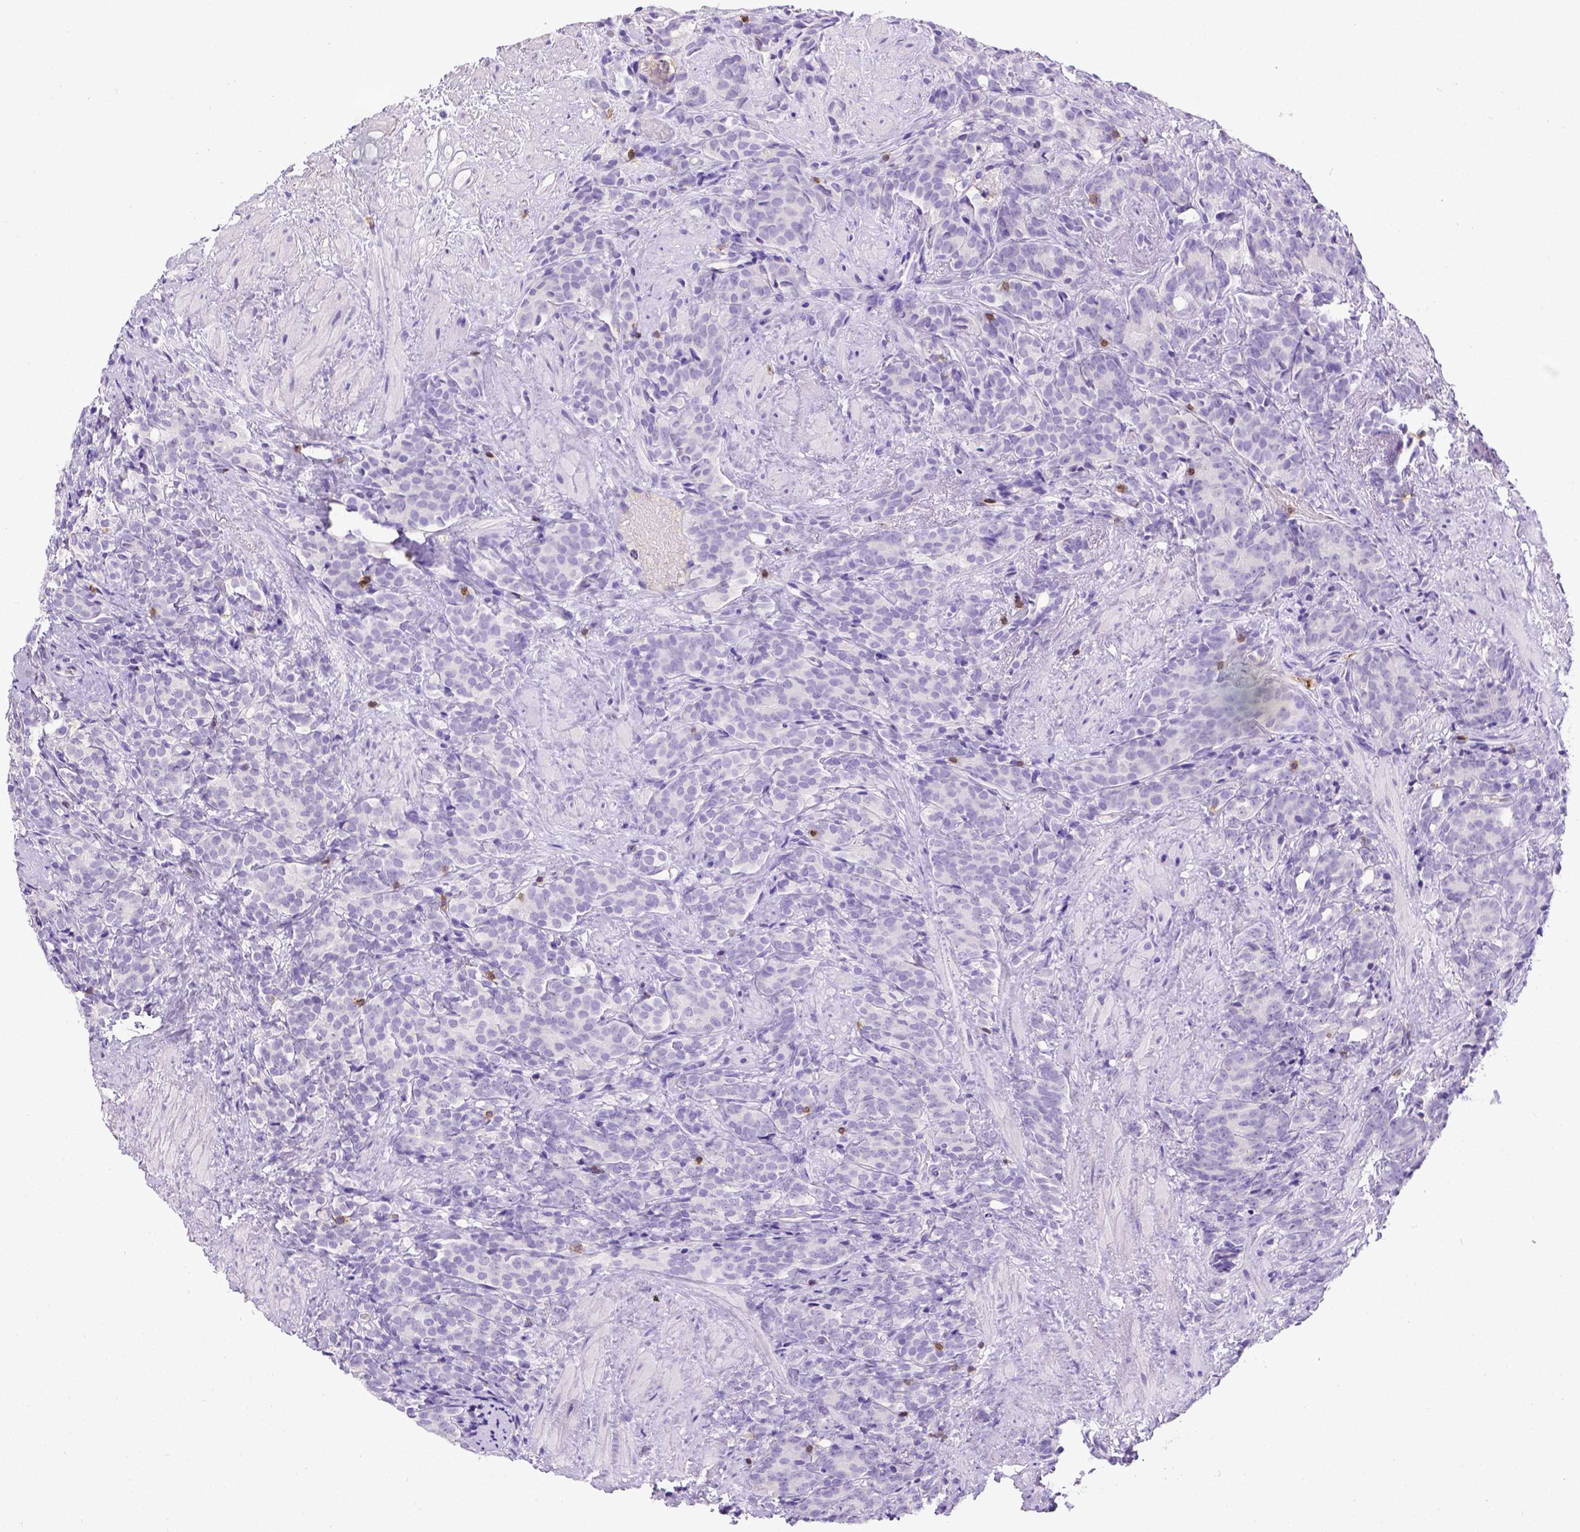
{"staining": {"intensity": "negative", "quantity": "none", "location": "none"}, "tissue": "prostate cancer", "cell_type": "Tumor cells", "image_type": "cancer", "snomed": [{"axis": "morphology", "description": "Adenocarcinoma, High grade"}, {"axis": "topography", "description": "Prostate"}], "caption": "Immunohistochemistry of high-grade adenocarcinoma (prostate) exhibits no positivity in tumor cells.", "gene": "CD3E", "patient": {"sex": "male", "age": 84}}